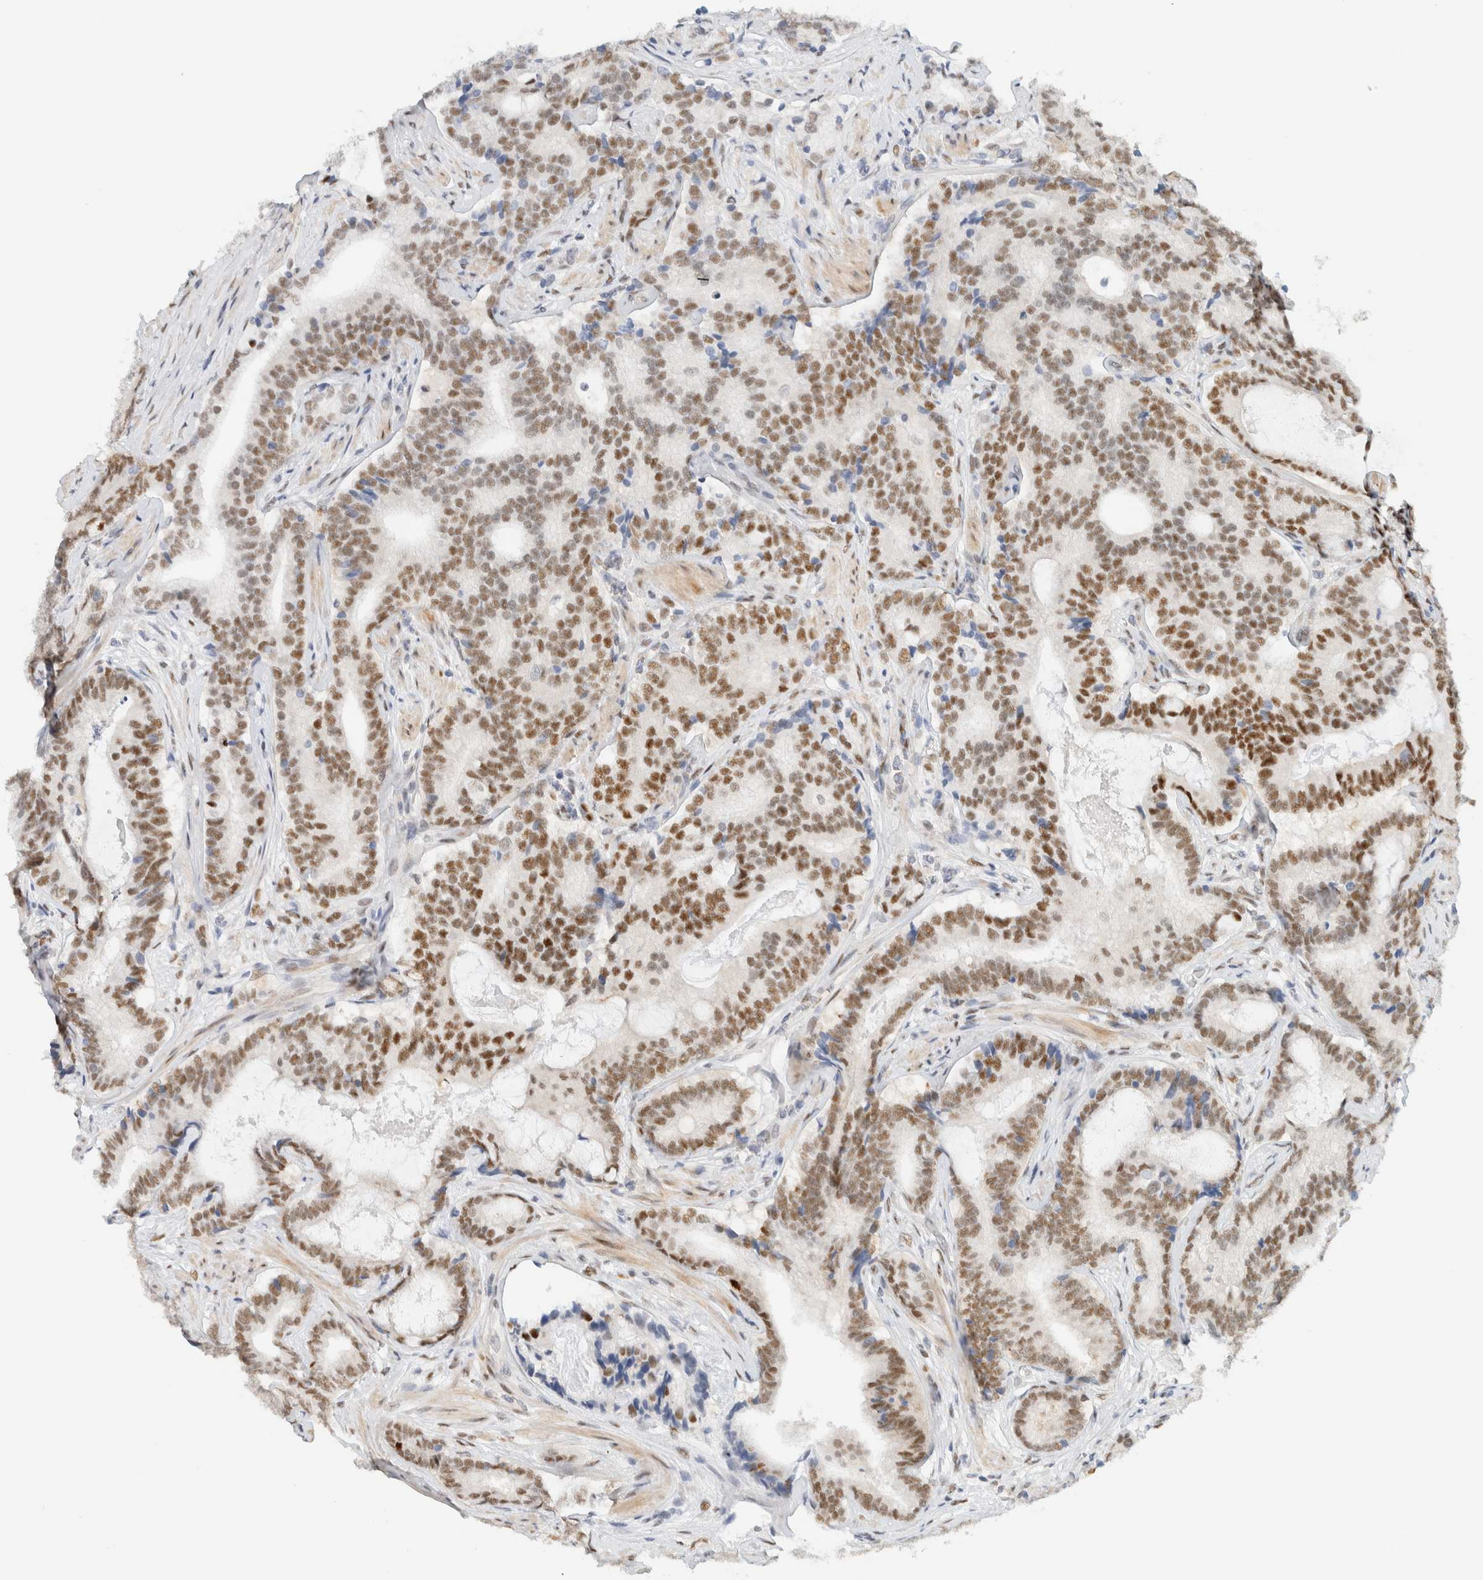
{"staining": {"intensity": "moderate", "quantity": ">75%", "location": "nuclear"}, "tissue": "prostate cancer", "cell_type": "Tumor cells", "image_type": "cancer", "snomed": [{"axis": "morphology", "description": "Adenocarcinoma, High grade"}, {"axis": "topography", "description": "Prostate"}], "caption": "Immunohistochemical staining of prostate cancer demonstrates medium levels of moderate nuclear protein positivity in approximately >75% of tumor cells.", "gene": "ZNF683", "patient": {"sex": "male", "age": 55}}